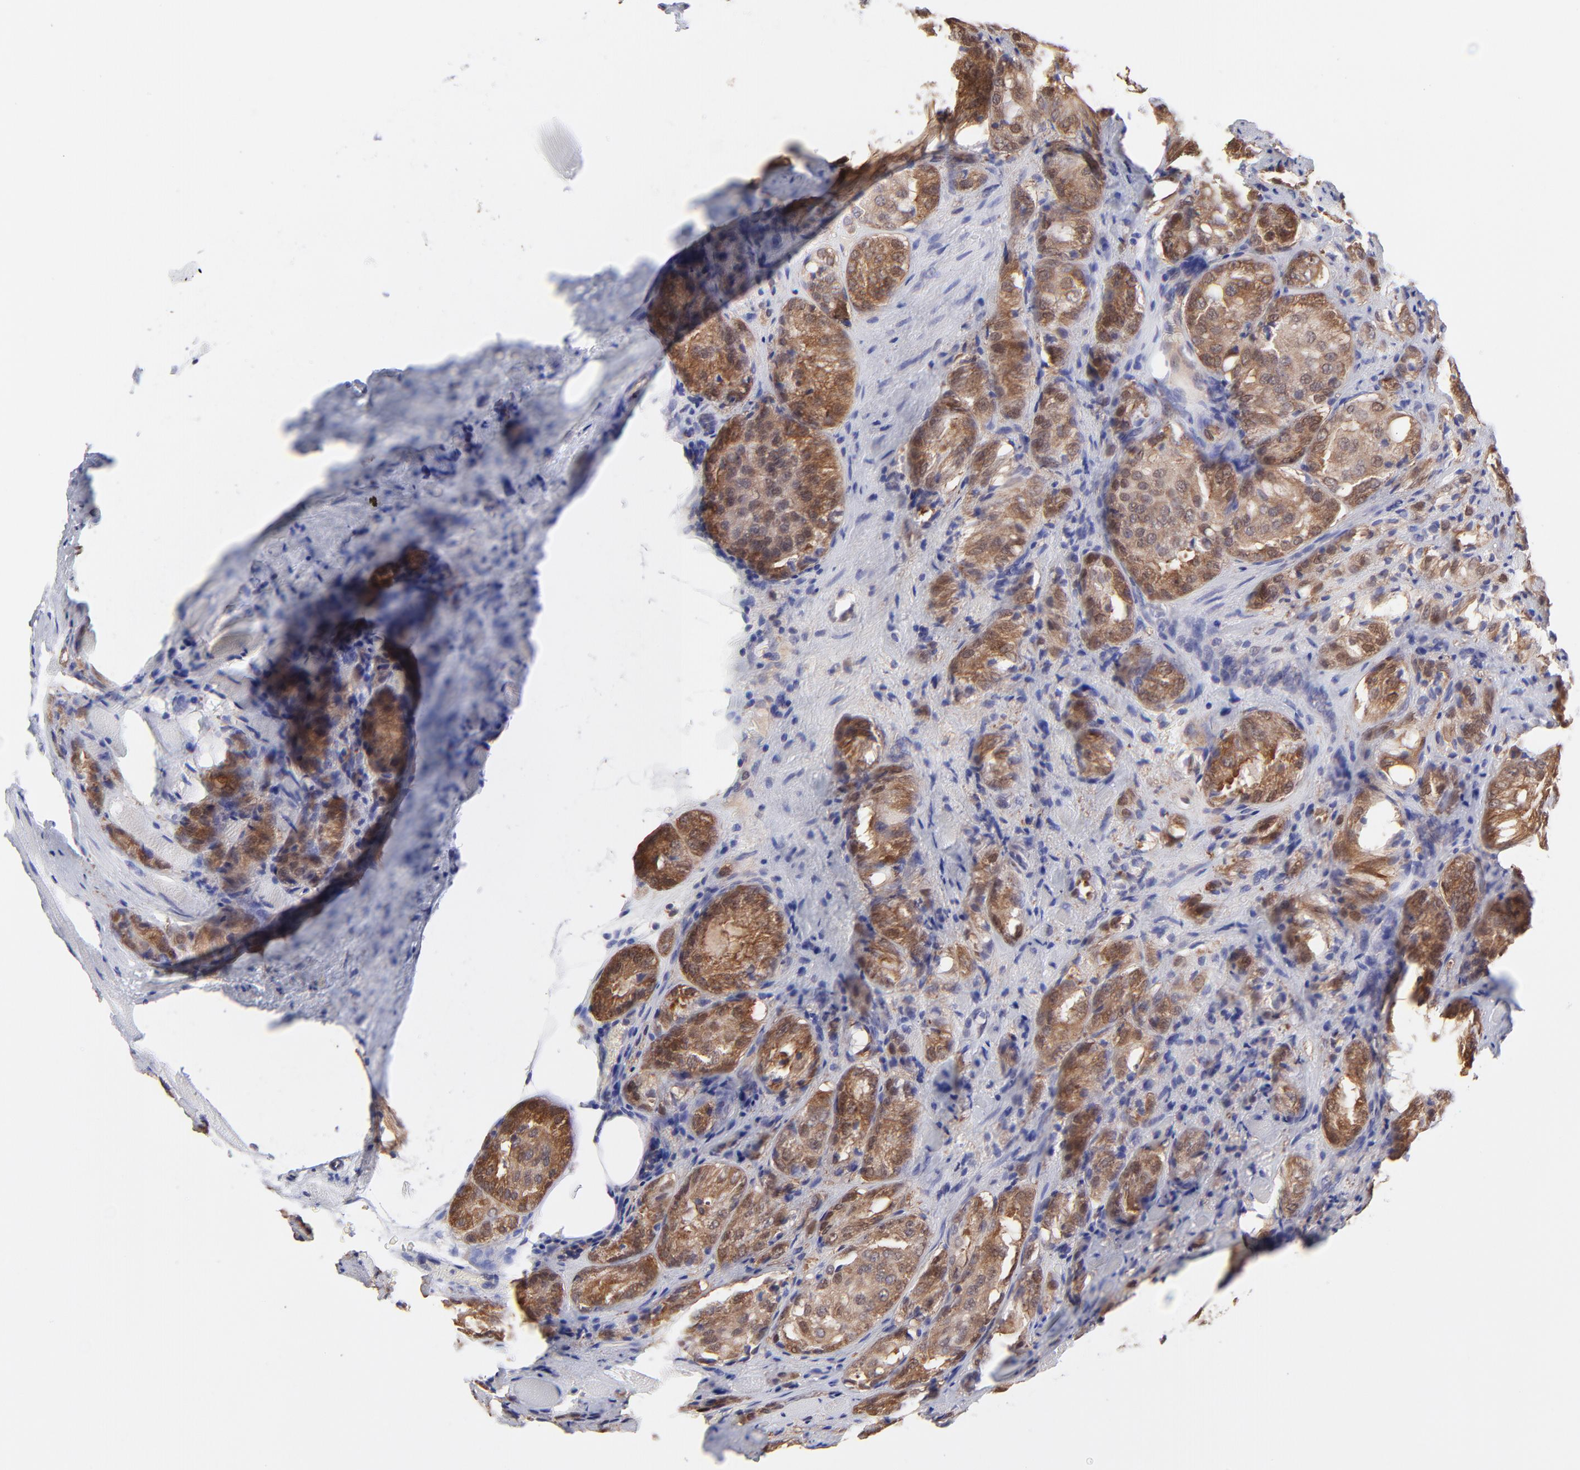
{"staining": {"intensity": "moderate", "quantity": ">75%", "location": "cytoplasmic/membranous"}, "tissue": "prostate cancer", "cell_type": "Tumor cells", "image_type": "cancer", "snomed": [{"axis": "morphology", "description": "Adenocarcinoma, Medium grade"}, {"axis": "topography", "description": "Prostate"}], "caption": "A micrograph of prostate medium-grade adenocarcinoma stained for a protein reveals moderate cytoplasmic/membranous brown staining in tumor cells.", "gene": "HYAL1", "patient": {"sex": "male", "age": 60}}